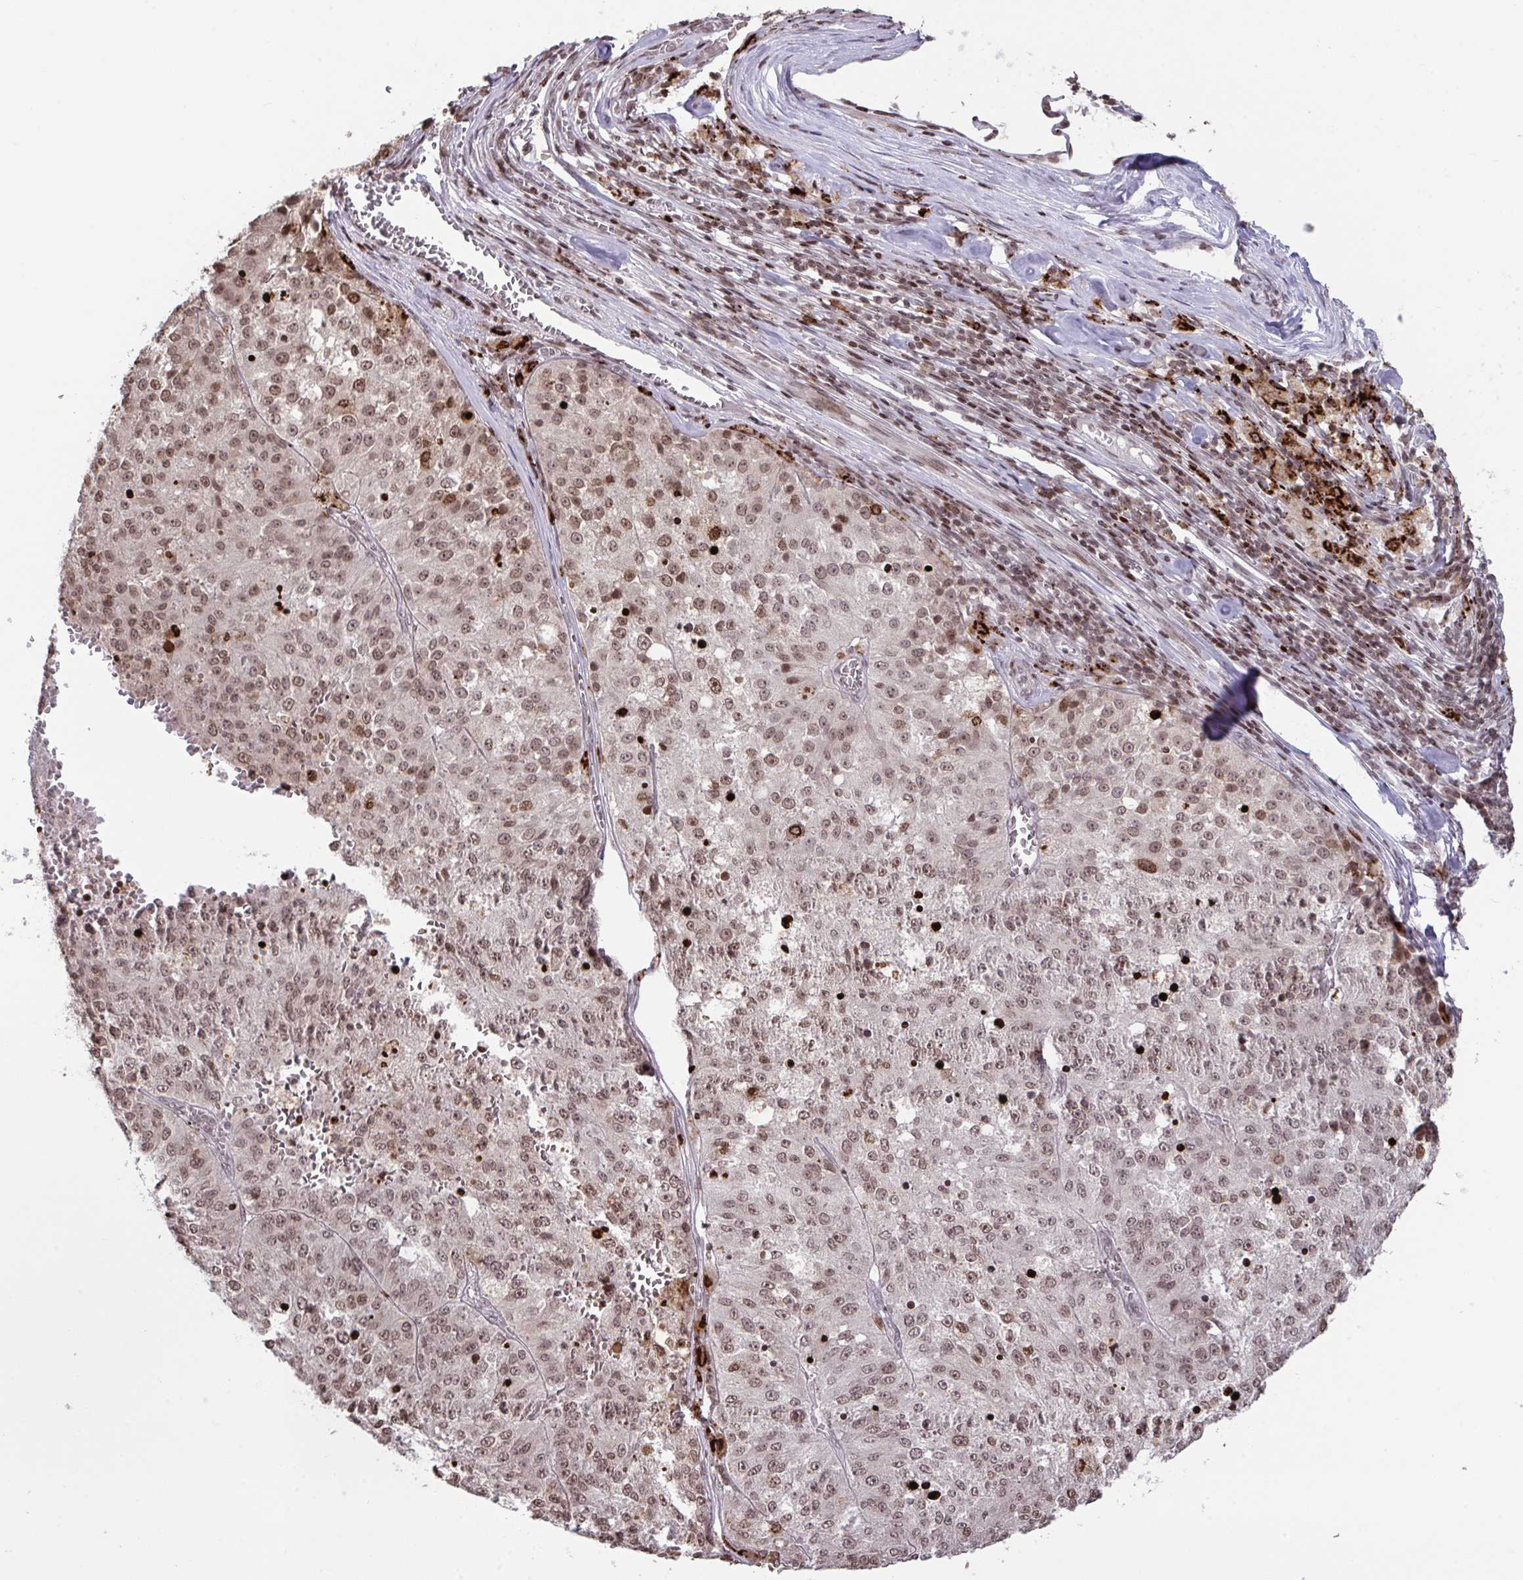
{"staining": {"intensity": "moderate", "quantity": ">75%", "location": "nuclear"}, "tissue": "melanoma", "cell_type": "Tumor cells", "image_type": "cancer", "snomed": [{"axis": "morphology", "description": "Malignant melanoma, Metastatic site"}, {"axis": "topography", "description": "Lymph node"}], "caption": "Immunohistochemical staining of human melanoma demonstrates medium levels of moderate nuclear positivity in approximately >75% of tumor cells. The staining is performed using DAB (3,3'-diaminobenzidine) brown chromogen to label protein expression. The nuclei are counter-stained blue using hematoxylin.", "gene": "NIP7", "patient": {"sex": "female", "age": 64}}